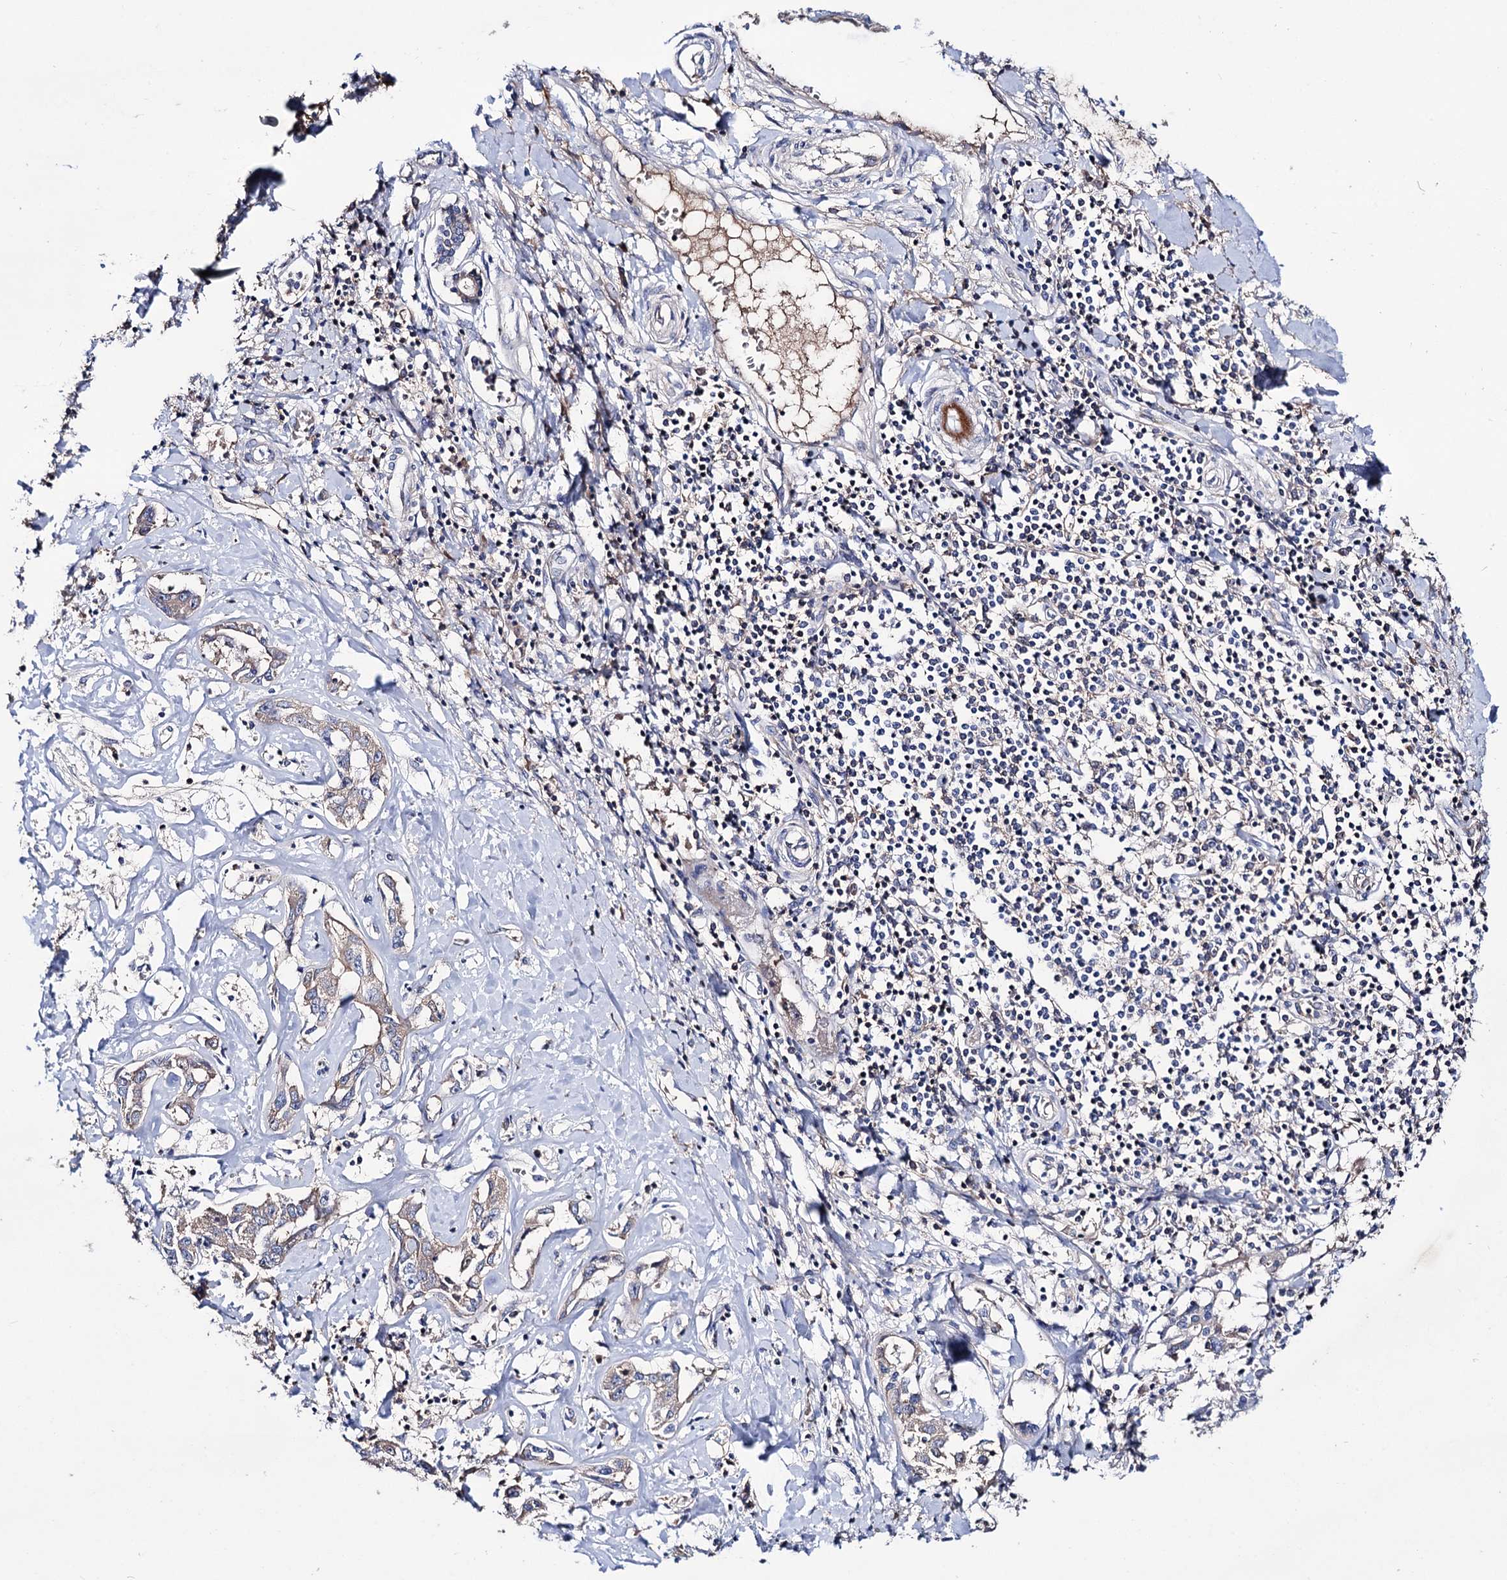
{"staining": {"intensity": "weak", "quantity": "25%-75%", "location": "cytoplasmic/membranous"}, "tissue": "liver cancer", "cell_type": "Tumor cells", "image_type": "cancer", "snomed": [{"axis": "morphology", "description": "Cholangiocarcinoma"}, {"axis": "topography", "description": "Liver"}], "caption": "Liver cancer stained with a brown dye demonstrates weak cytoplasmic/membranous positive positivity in about 25%-75% of tumor cells.", "gene": "PPP1R32", "patient": {"sex": "male", "age": 59}}